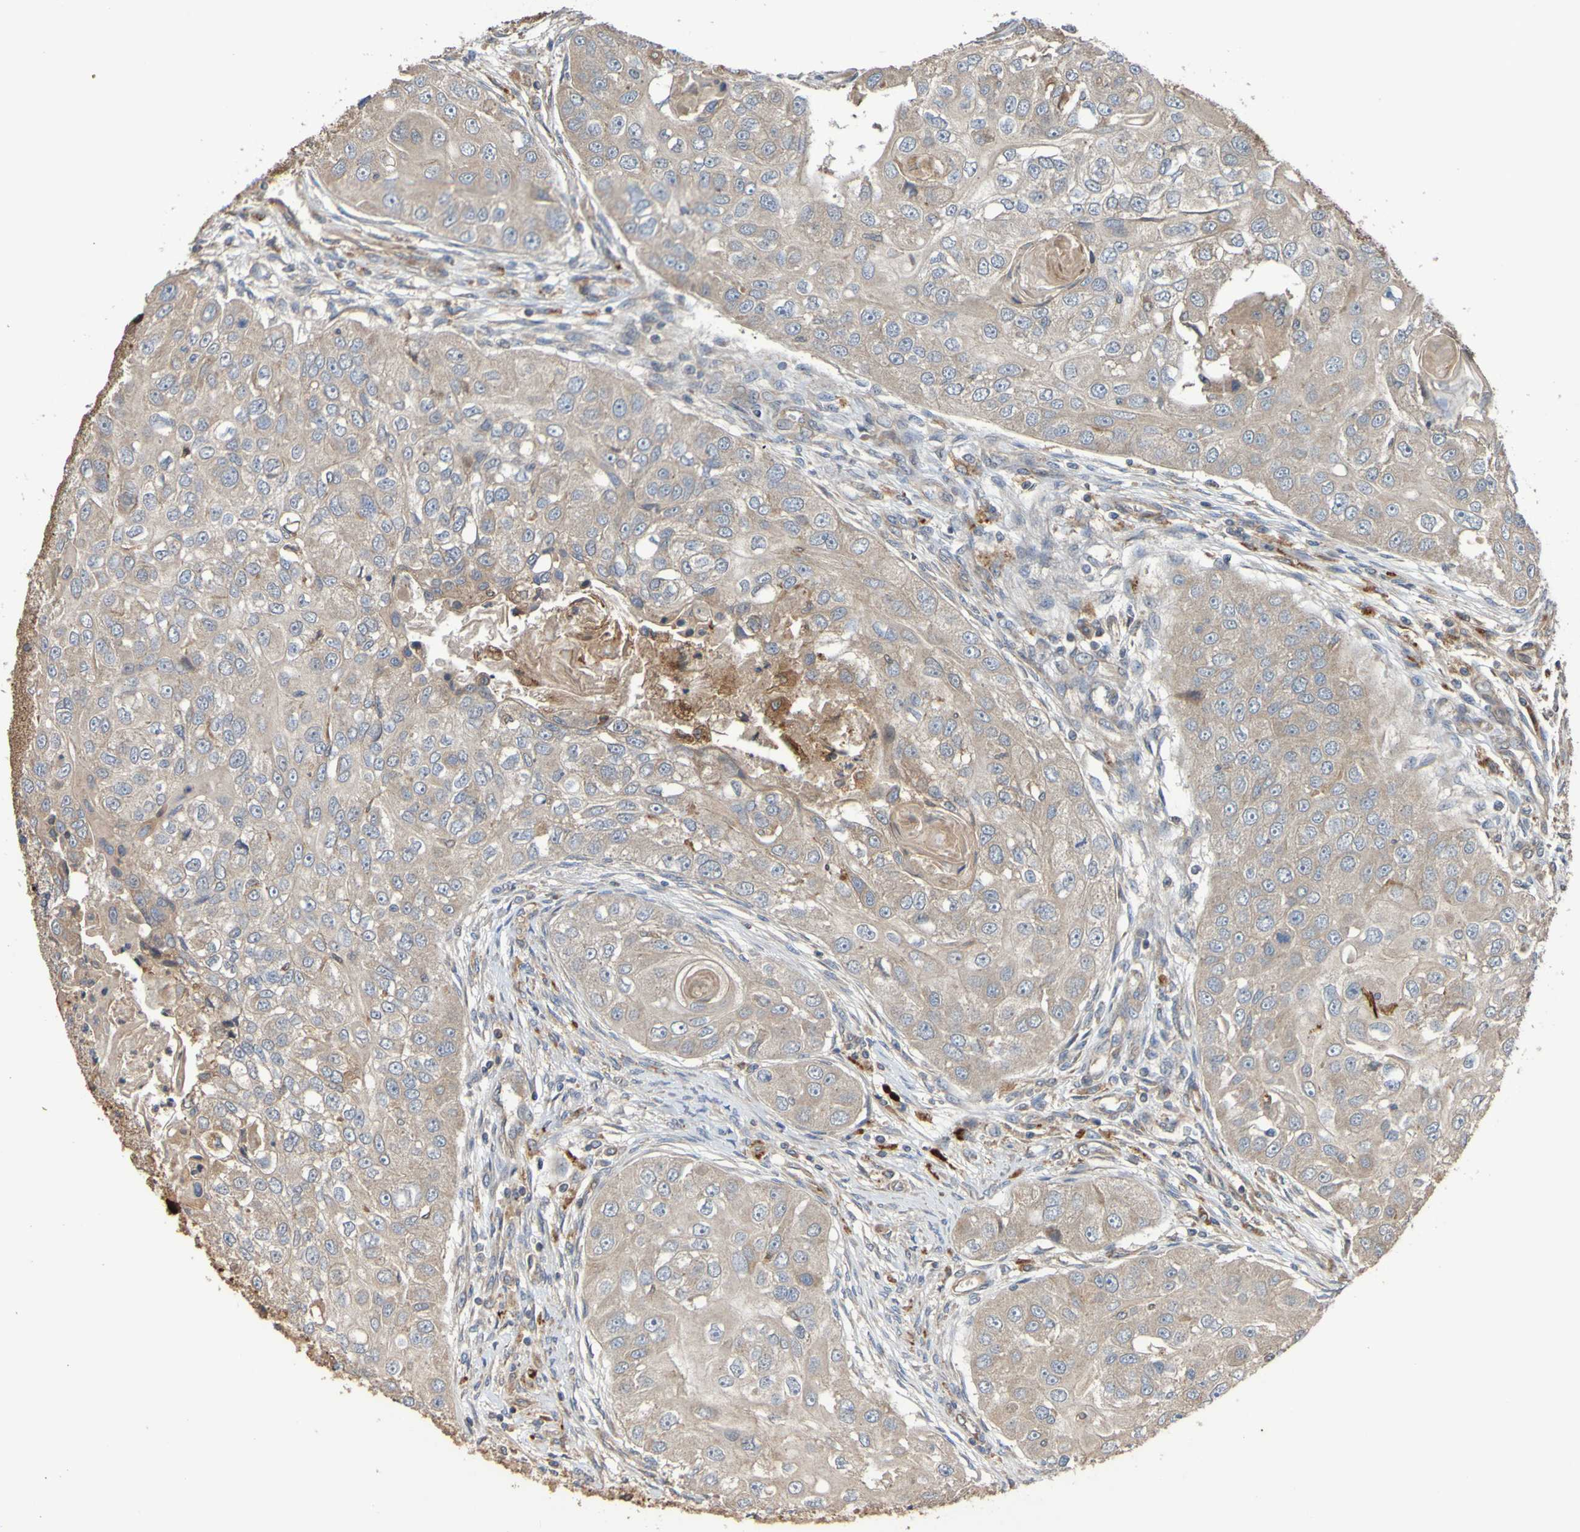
{"staining": {"intensity": "moderate", "quantity": ">75%", "location": "cytoplasmic/membranous"}, "tissue": "head and neck cancer", "cell_type": "Tumor cells", "image_type": "cancer", "snomed": [{"axis": "morphology", "description": "Normal tissue, NOS"}, {"axis": "morphology", "description": "Squamous cell carcinoma, NOS"}, {"axis": "topography", "description": "Skeletal muscle"}, {"axis": "topography", "description": "Head-Neck"}], "caption": "A high-resolution image shows immunohistochemistry (IHC) staining of head and neck cancer (squamous cell carcinoma), which reveals moderate cytoplasmic/membranous positivity in about >75% of tumor cells.", "gene": "UCN", "patient": {"sex": "male", "age": 51}}